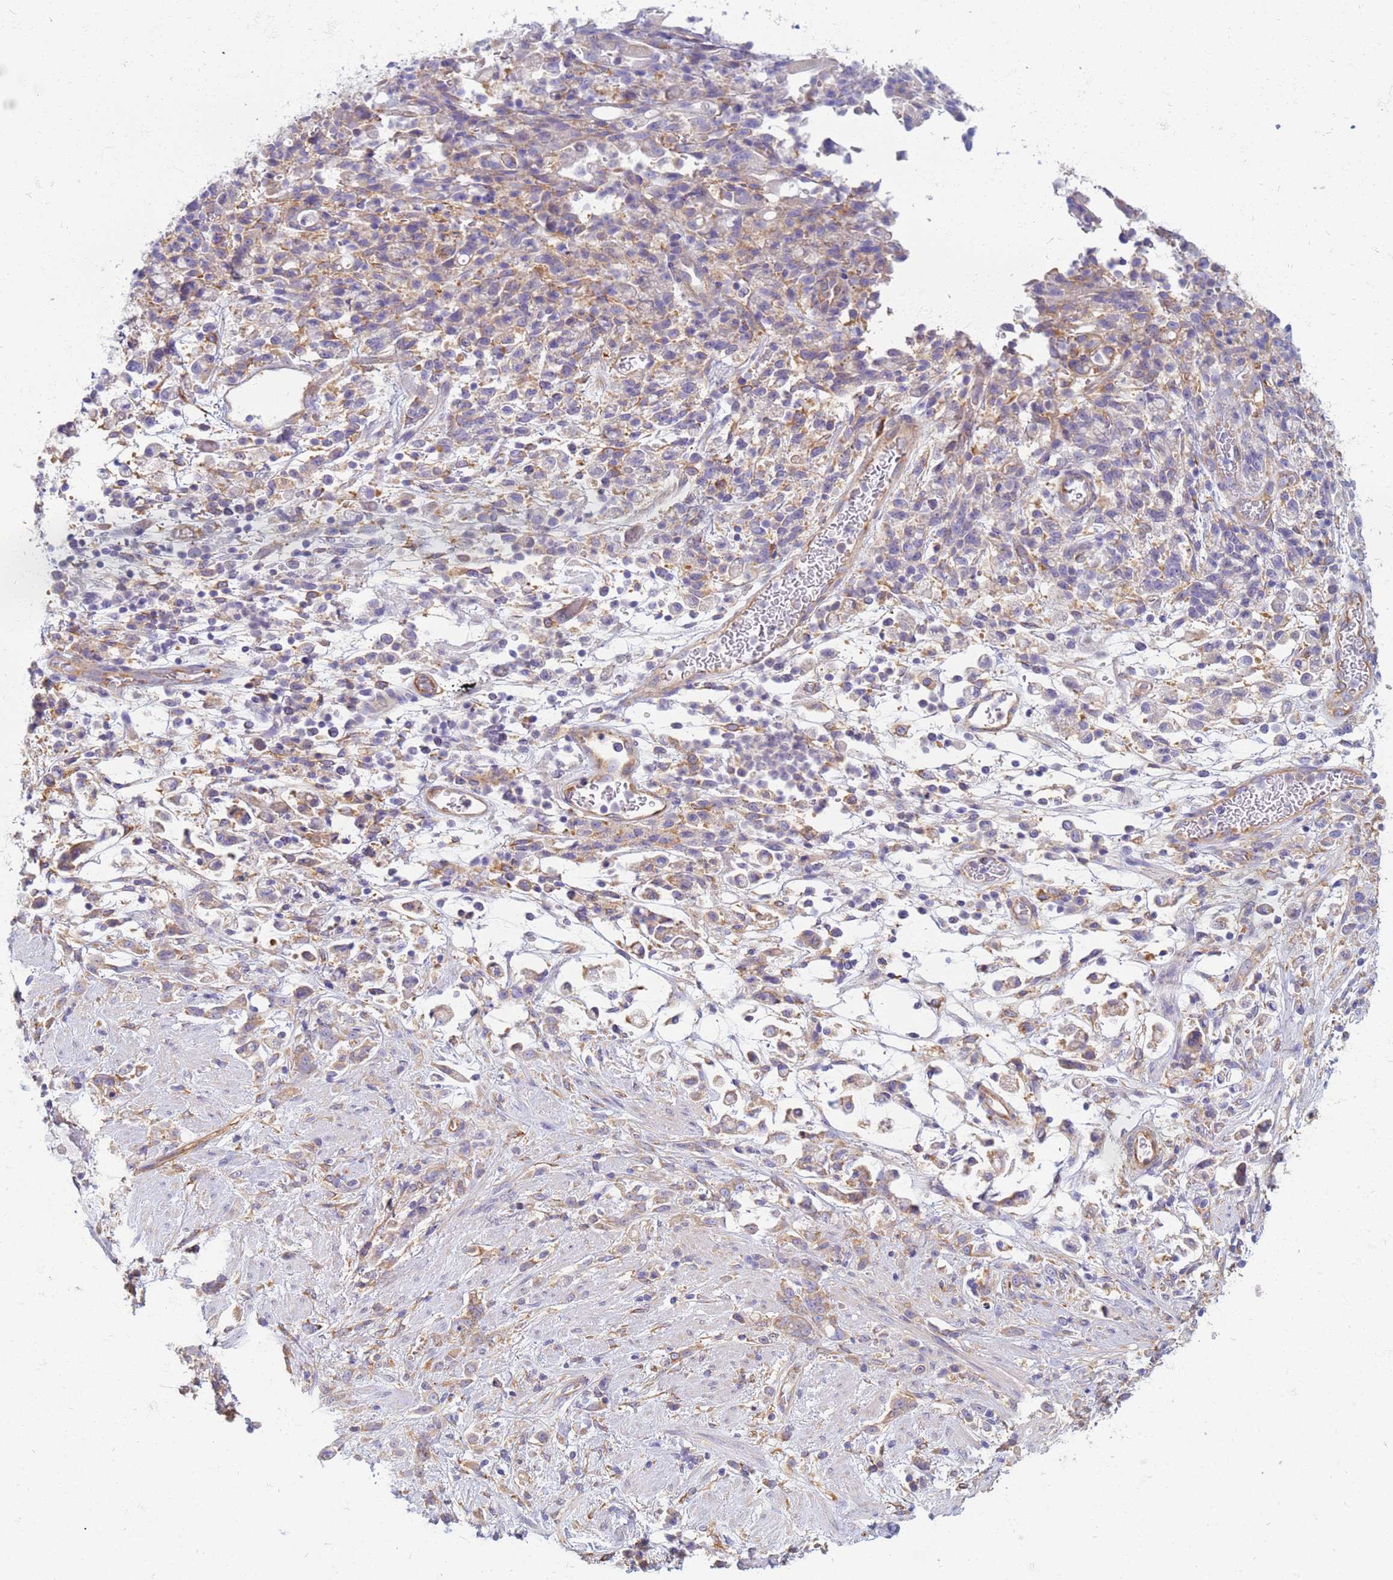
{"staining": {"intensity": "weak", "quantity": "25%-75%", "location": "cytoplasmic/membranous"}, "tissue": "stomach cancer", "cell_type": "Tumor cells", "image_type": "cancer", "snomed": [{"axis": "morphology", "description": "Adenocarcinoma, NOS"}, {"axis": "topography", "description": "Stomach"}], "caption": "Immunohistochemical staining of stomach cancer (adenocarcinoma) demonstrates low levels of weak cytoplasmic/membranous staining in approximately 25%-75% of tumor cells.", "gene": "EEA1", "patient": {"sex": "female", "age": 60}}